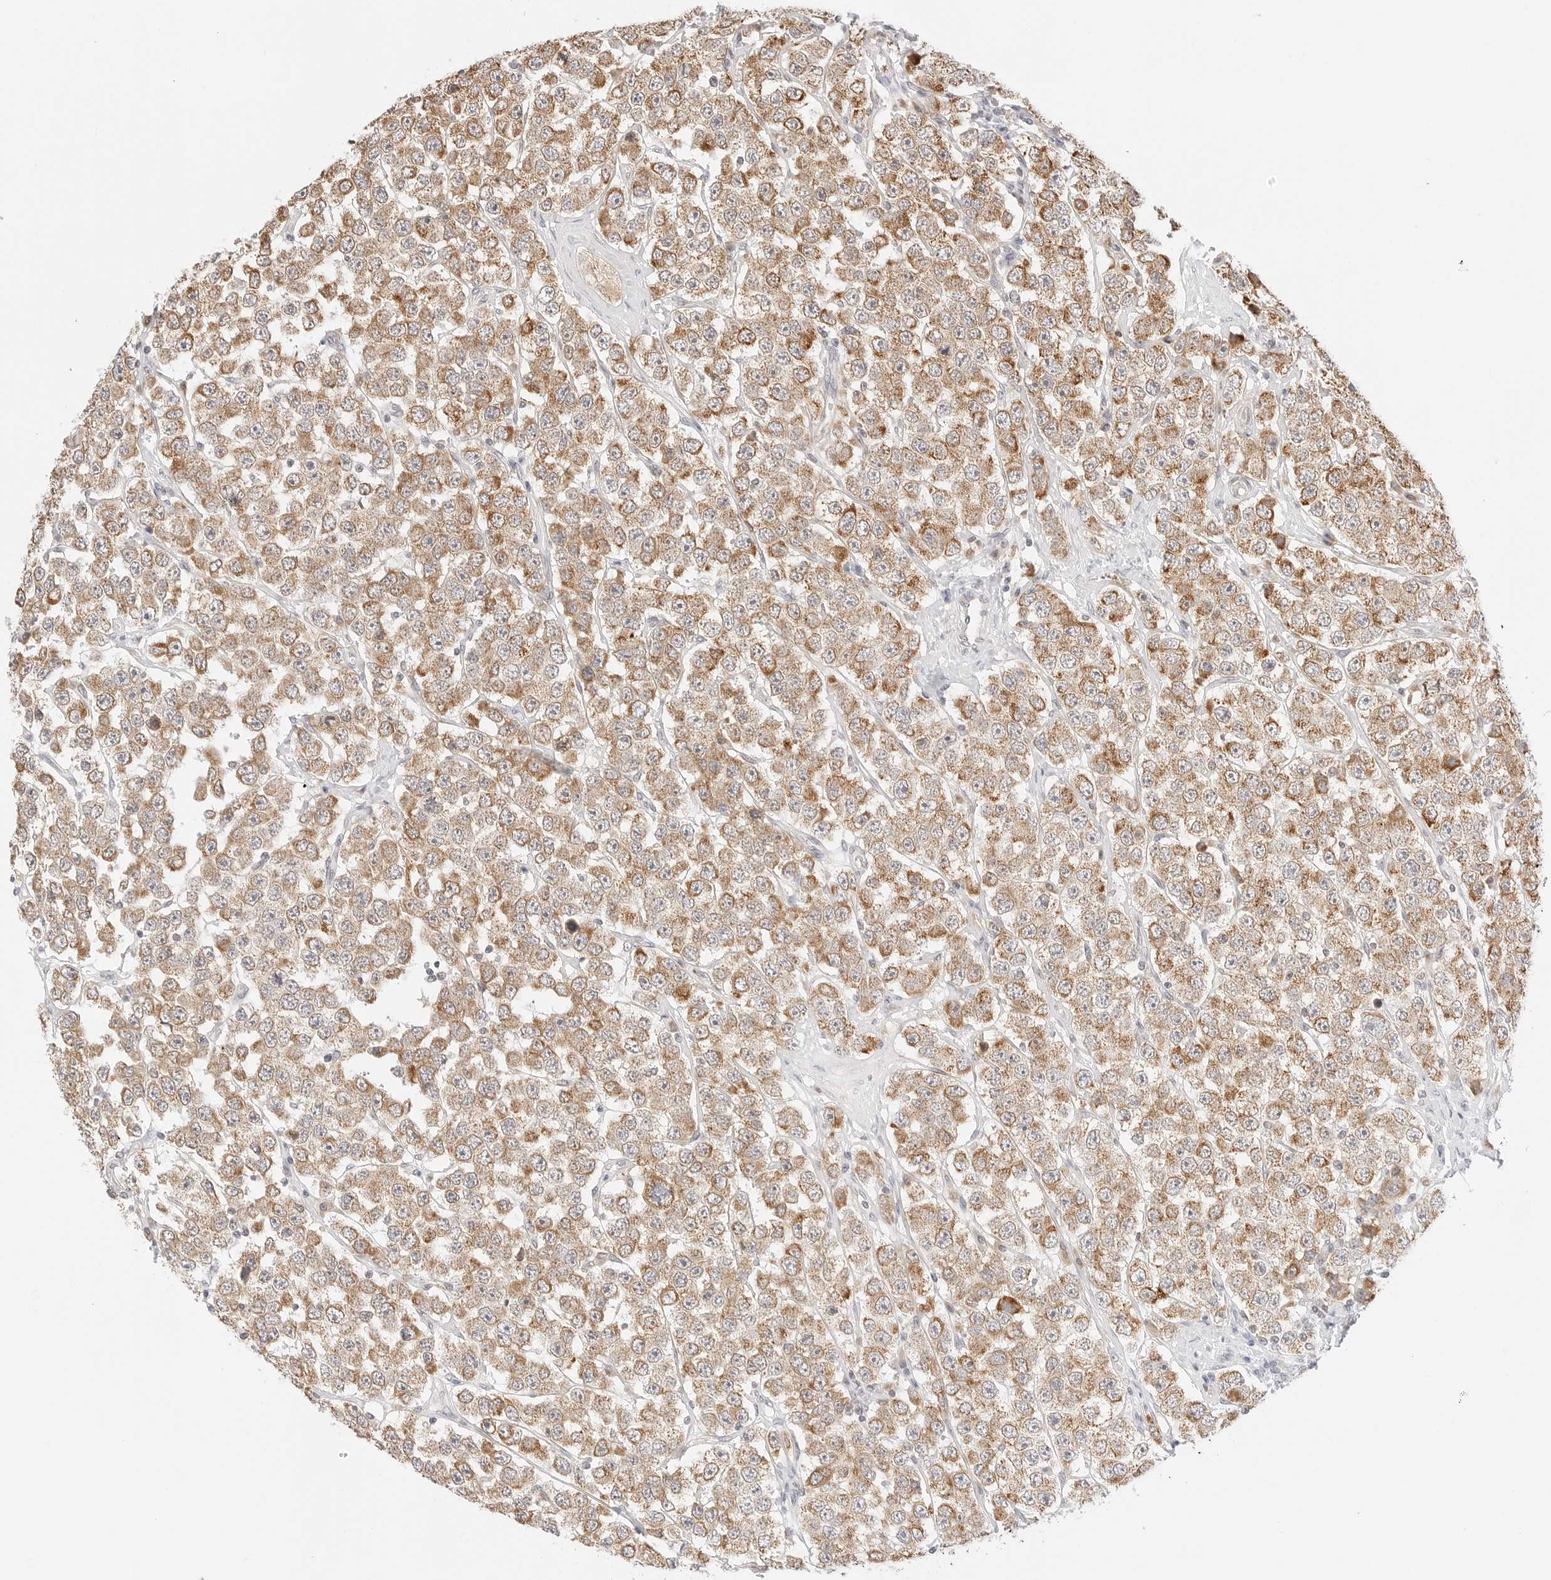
{"staining": {"intensity": "moderate", "quantity": ">75%", "location": "cytoplasmic/membranous"}, "tissue": "testis cancer", "cell_type": "Tumor cells", "image_type": "cancer", "snomed": [{"axis": "morphology", "description": "Seminoma, NOS"}, {"axis": "topography", "description": "Testis"}], "caption": "Protein expression analysis of testis cancer (seminoma) displays moderate cytoplasmic/membranous staining in about >75% of tumor cells. (DAB (3,3'-diaminobenzidine) IHC, brown staining for protein, blue staining for nuclei).", "gene": "ERO1B", "patient": {"sex": "male", "age": 28}}